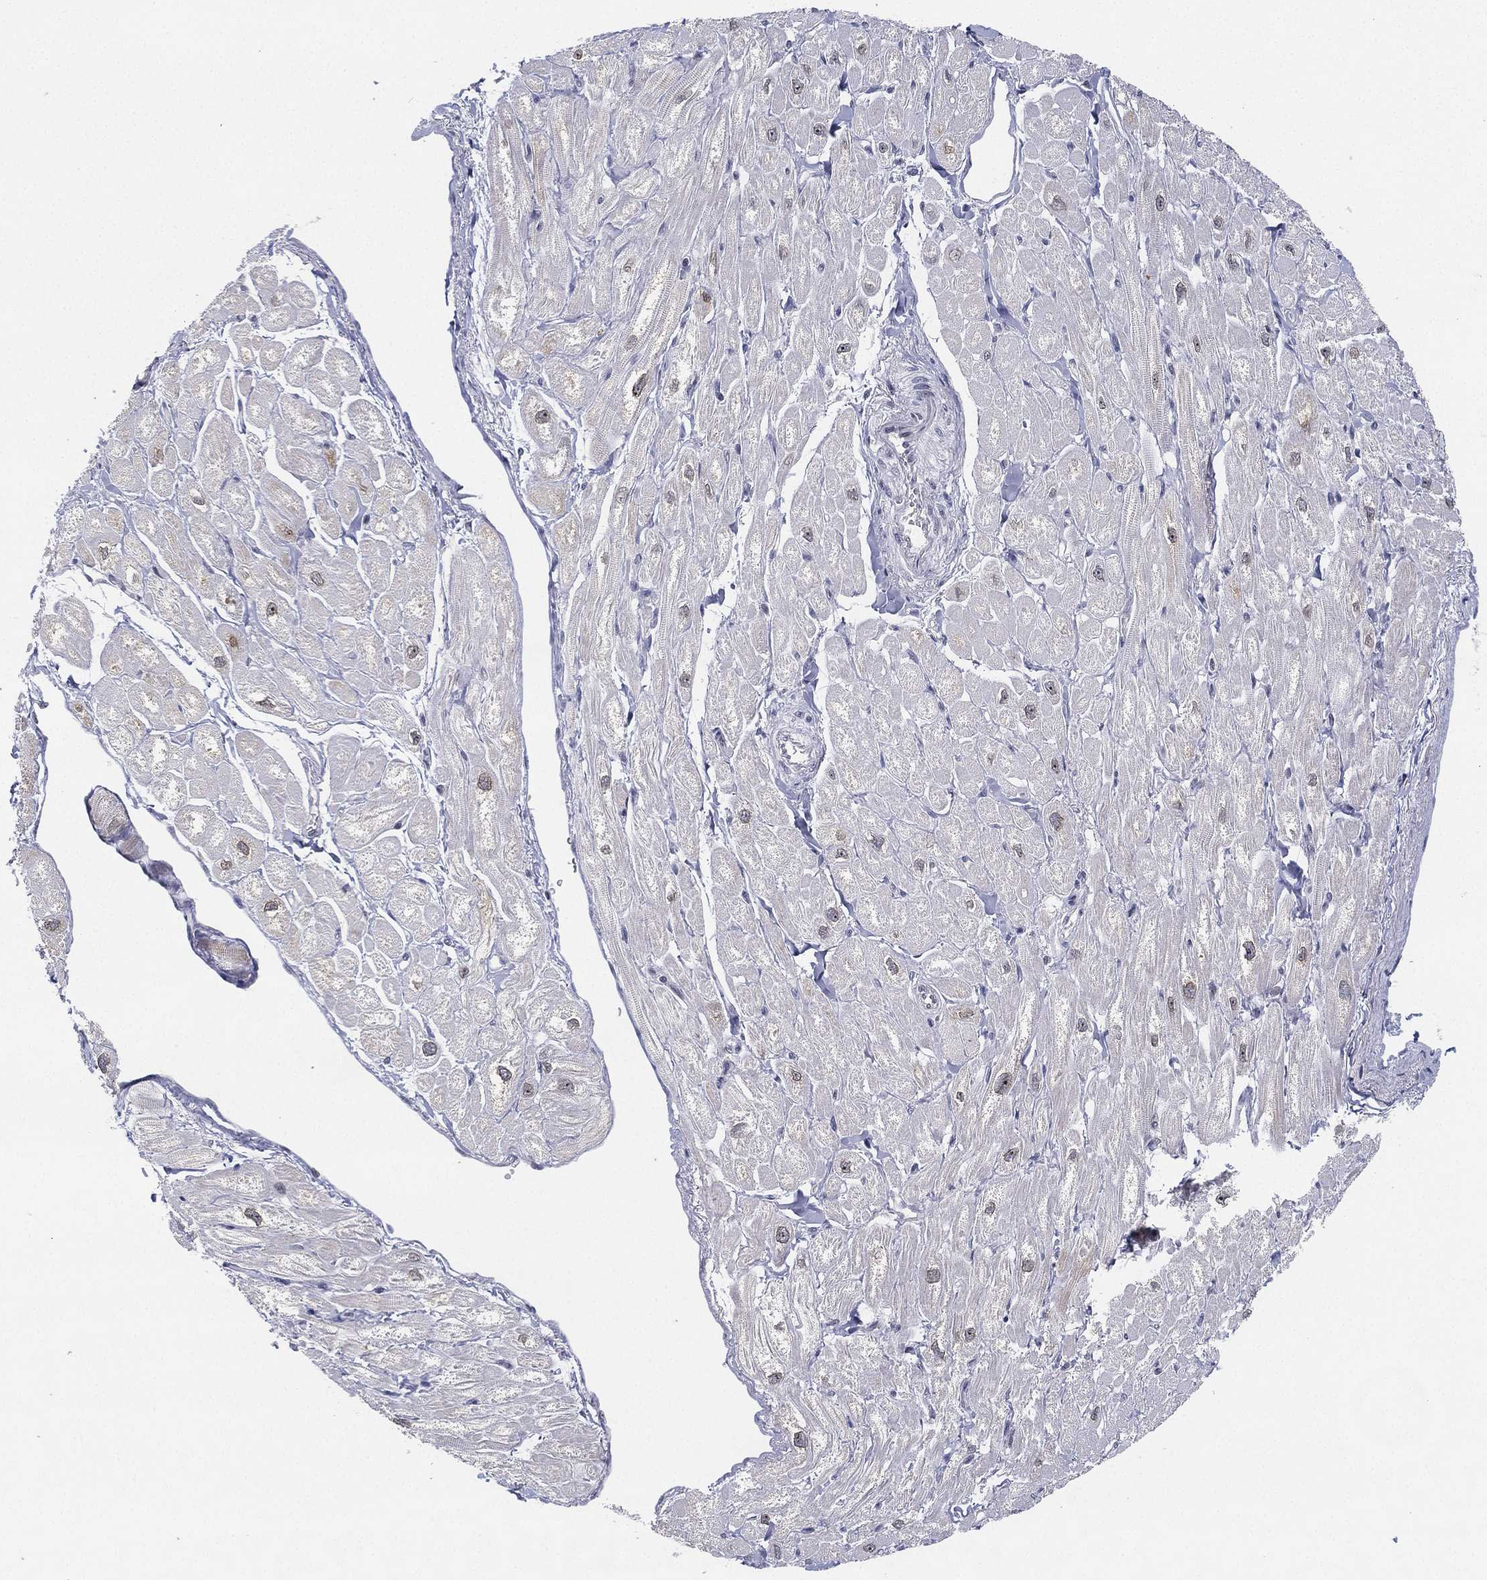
{"staining": {"intensity": "weak", "quantity": "<25%", "location": "cytoplasmic/membranous"}, "tissue": "heart muscle", "cell_type": "Cardiomyocytes", "image_type": "normal", "snomed": [{"axis": "morphology", "description": "Normal tissue, NOS"}, {"axis": "topography", "description": "Heart"}], "caption": "Histopathology image shows no significant protein expression in cardiomyocytes of benign heart muscle. The staining was performed using DAB (3,3'-diaminobenzidine) to visualize the protein expression in brown, while the nuclei were stained in blue with hematoxylin (Magnification: 20x).", "gene": "MS4A8", "patient": {"sex": "male", "age": 55}}